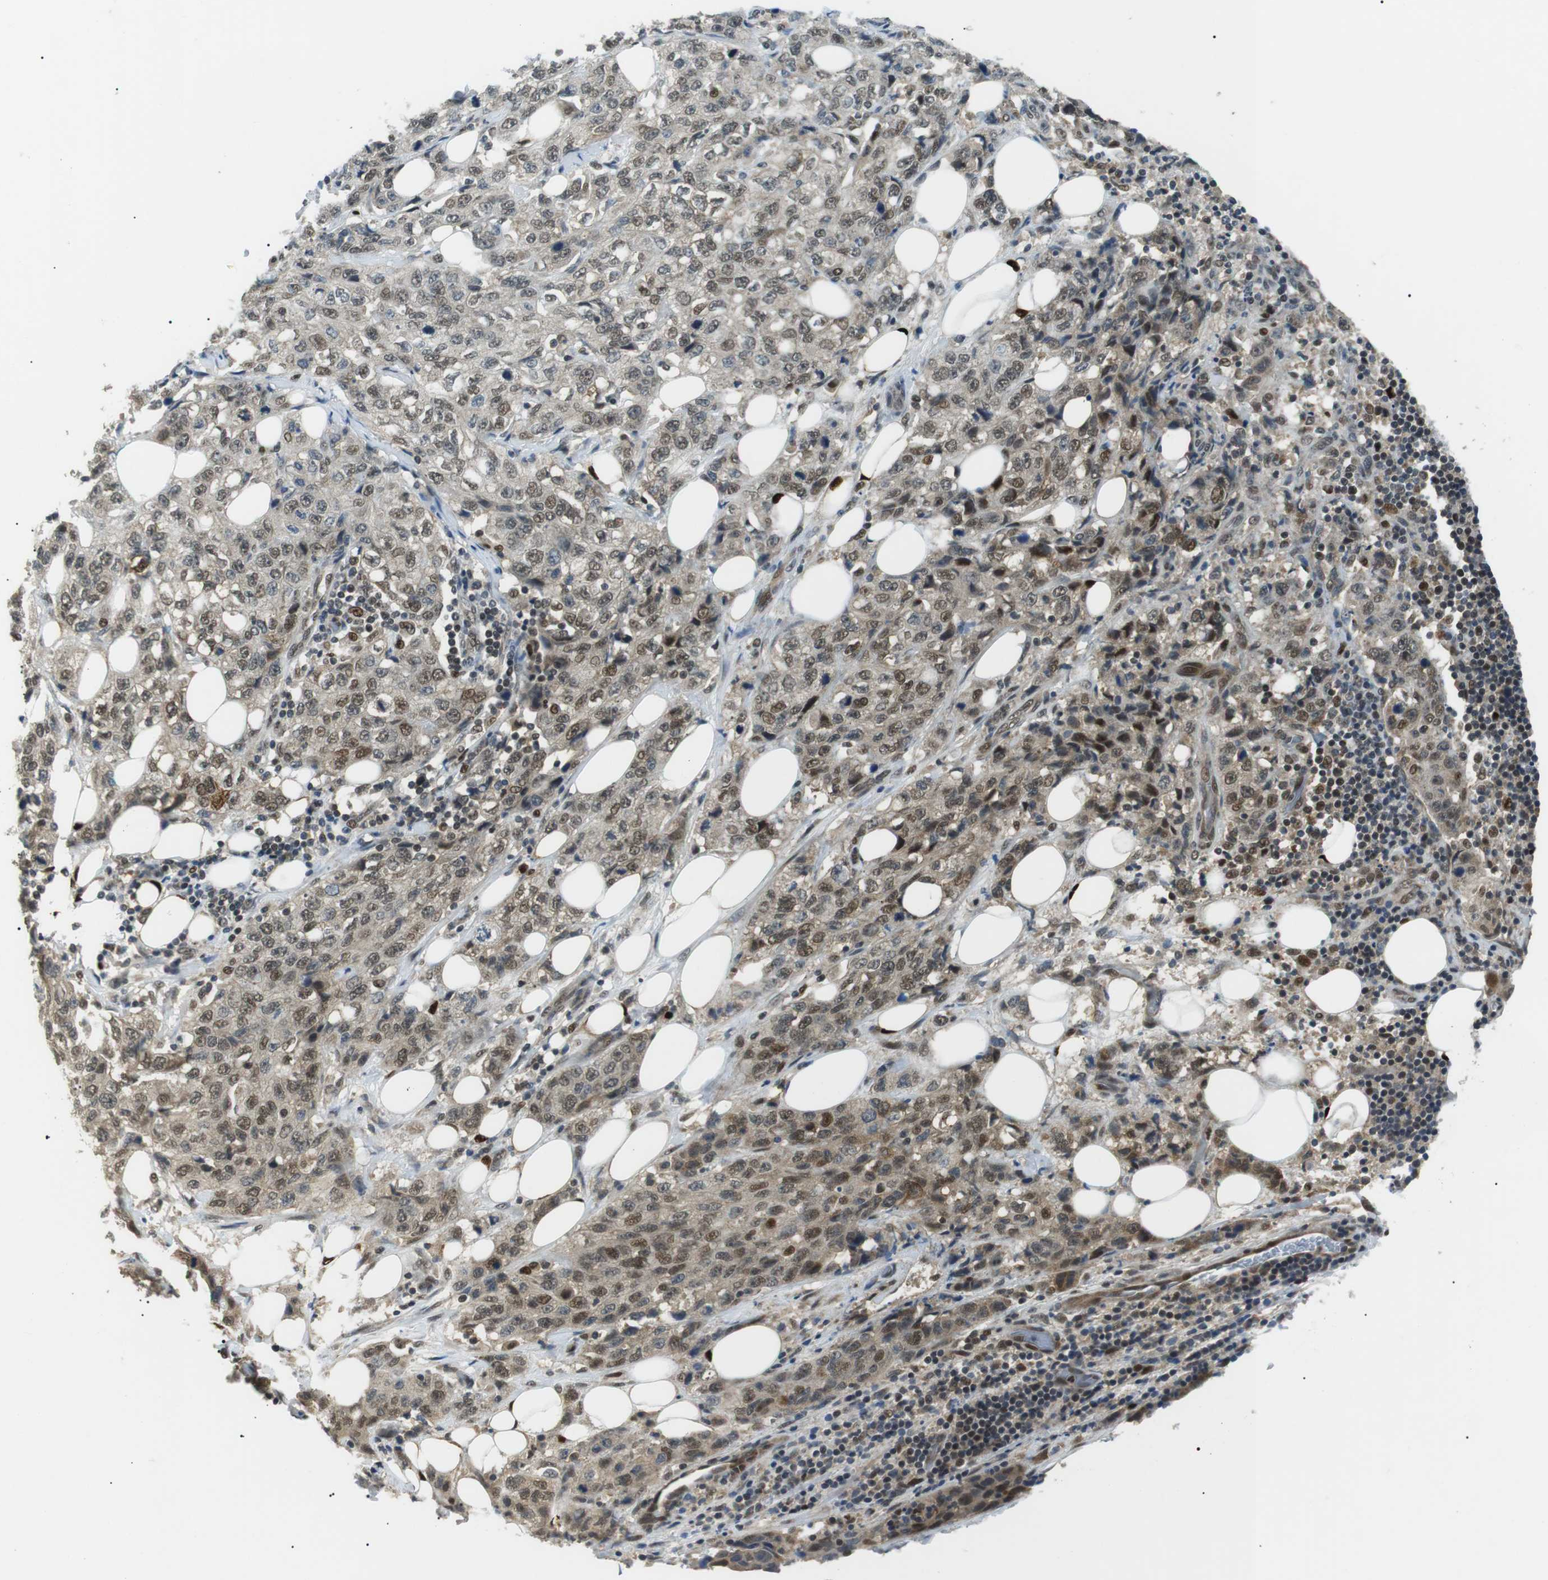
{"staining": {"intensity": "moderate", "quantity": ">75%", "location": "cytoplasmic/membranous,nuclear"}, "tissue": "stomach cancer", "cell_type": "Tumor cells", "image_type": "cancer", "snomed": [{"axis": "morphology", "description": "Adenocarcinoma, NOS"}, {"axis": "topography", "description": "Stomach"}], "caption": "A brown stain labels moderate cytoplasmic/membranous and nuclear staining of a protein in human adenocarcinoma (stomach) tumor cells.", "gene": "ORAI3", "patient": {"sex": "male", "age": 48}}